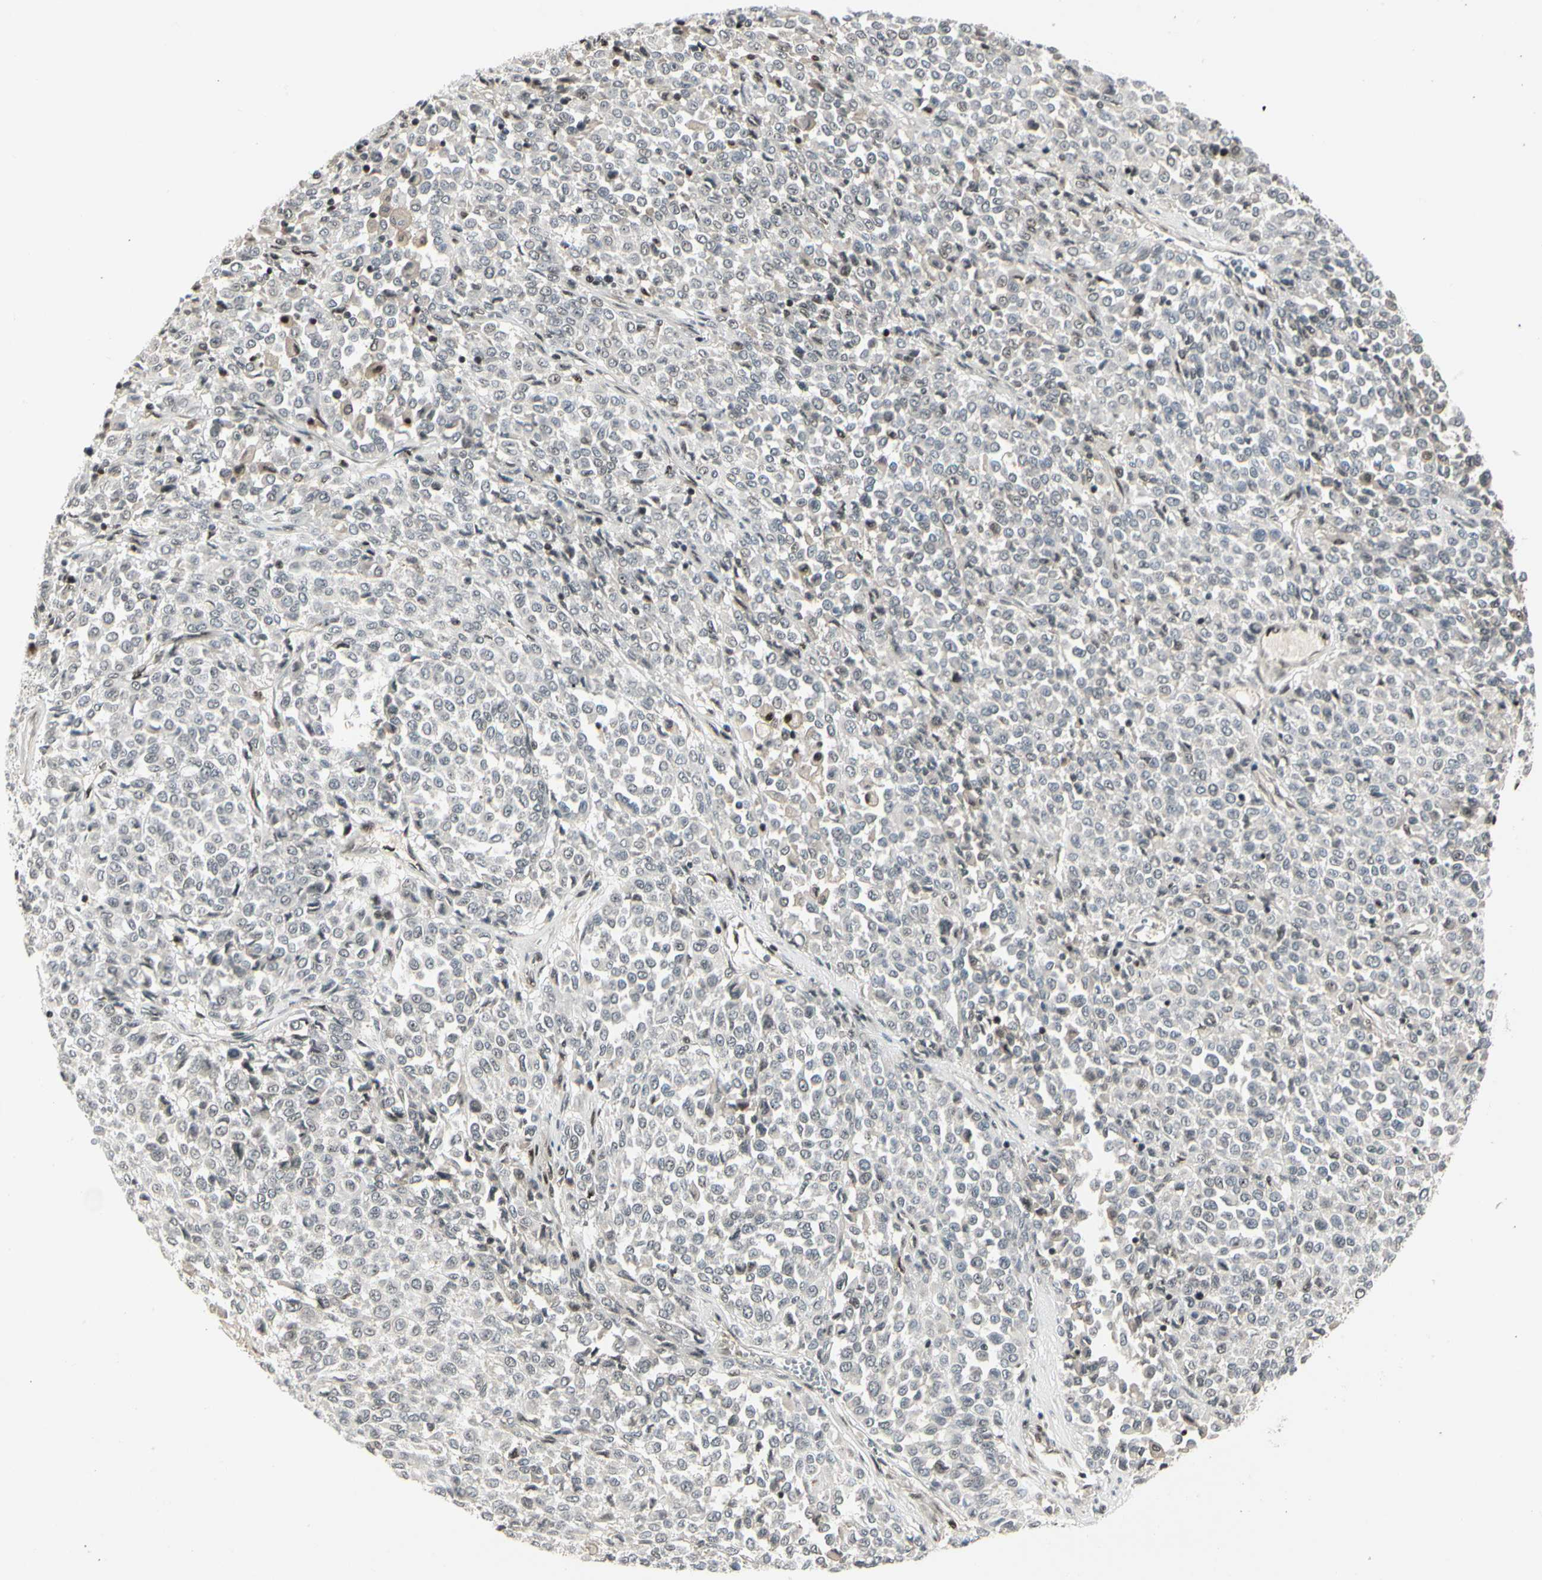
{"staining": {"intensity": "negative", "quantity": "none", "location": "none"}, "tissue": "melanoma", "cell_type": "Tumor cells", "image_type": "cancer", "snomed": [{"axis": "morphology", "description": "Malignant melanoma, Metastatic site"}, {"axis": "topography", "description": "Pancreas"}], "caption": "Tumor cells are negative for protein expression in human melanoma. (DAB (3,3'-diaminobenzidine) immunohistochemistry (IHC) visualized using brightfield microscopy, high magnification).", "gene": "FOXJ2", "patient": {"sex": "female", "age": 30}}